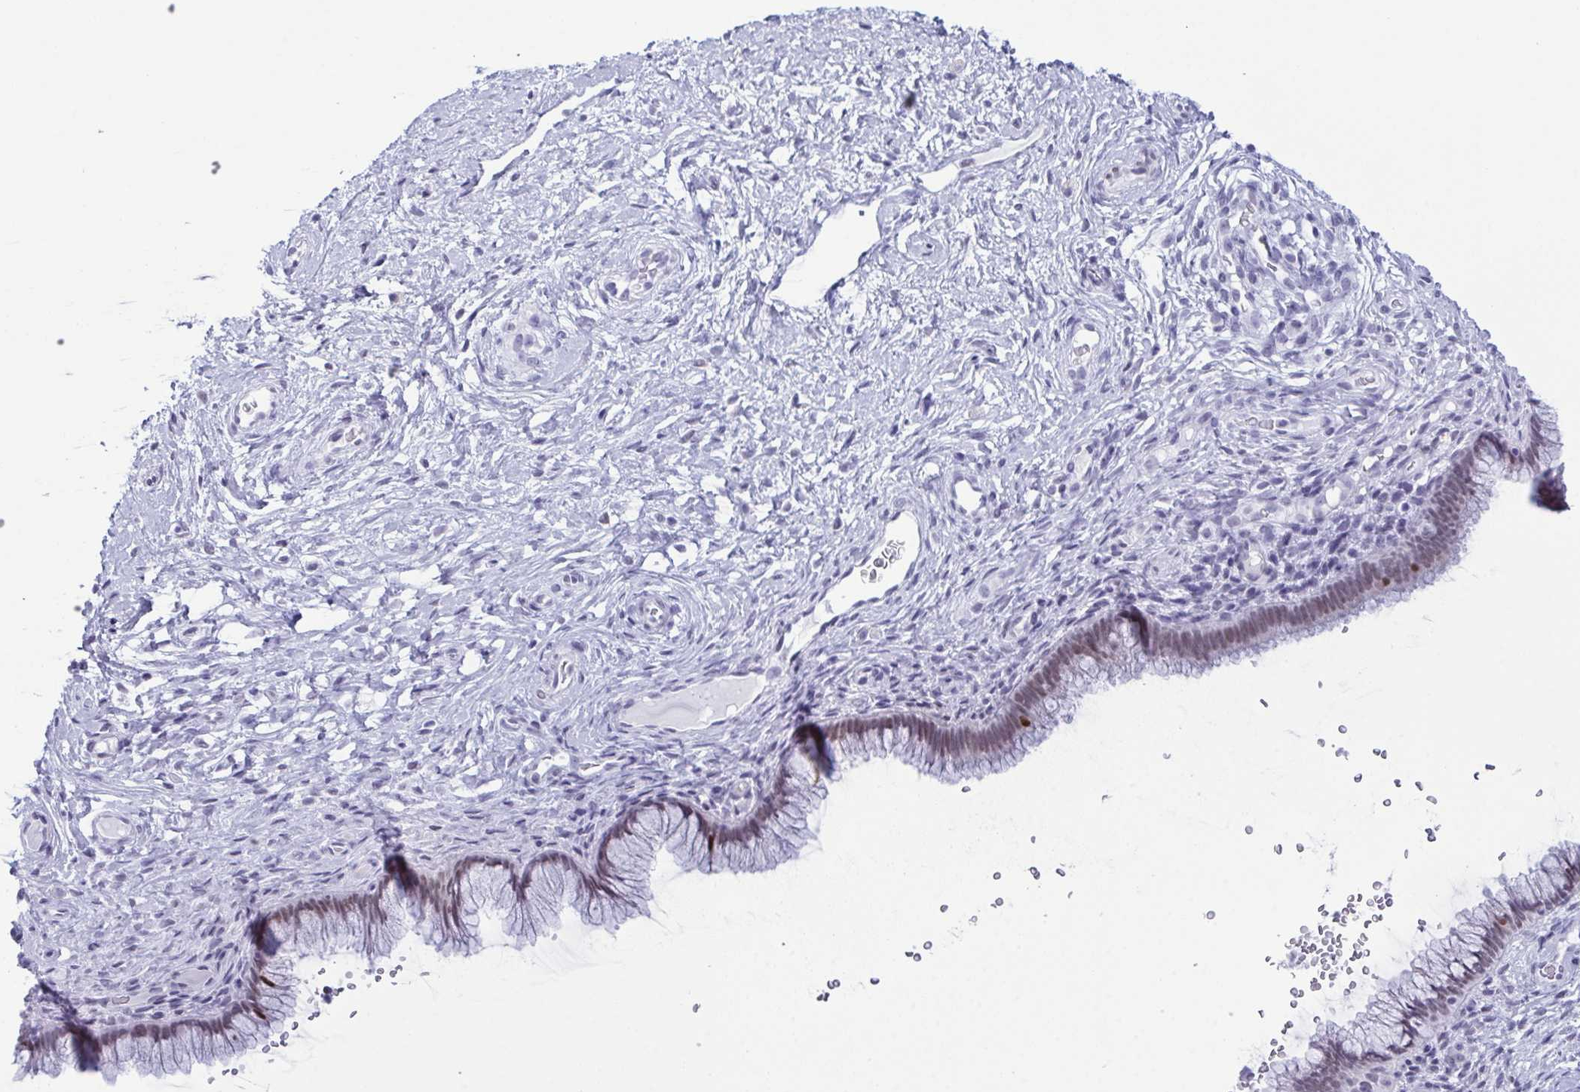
{"staining": {"intensity": "moderate", "quantity": "25%-75%", "location": "nuclear"}, "tissue": "cervix", "cell_type": "Glandular cells", "image_type": "normal", "snomed": [{"axis": "morphology", "description": "Normal tissue, NOS"}, {"axis": "topography", "description": "Cervix"}], "caption": "Human cervix stained for a protein (brown) shows moderate nuclear positive expression in approximately 25%-75% of glandular cells.", "gene": "SUGP2", "patient": {"sex": "female", "age": 34}}